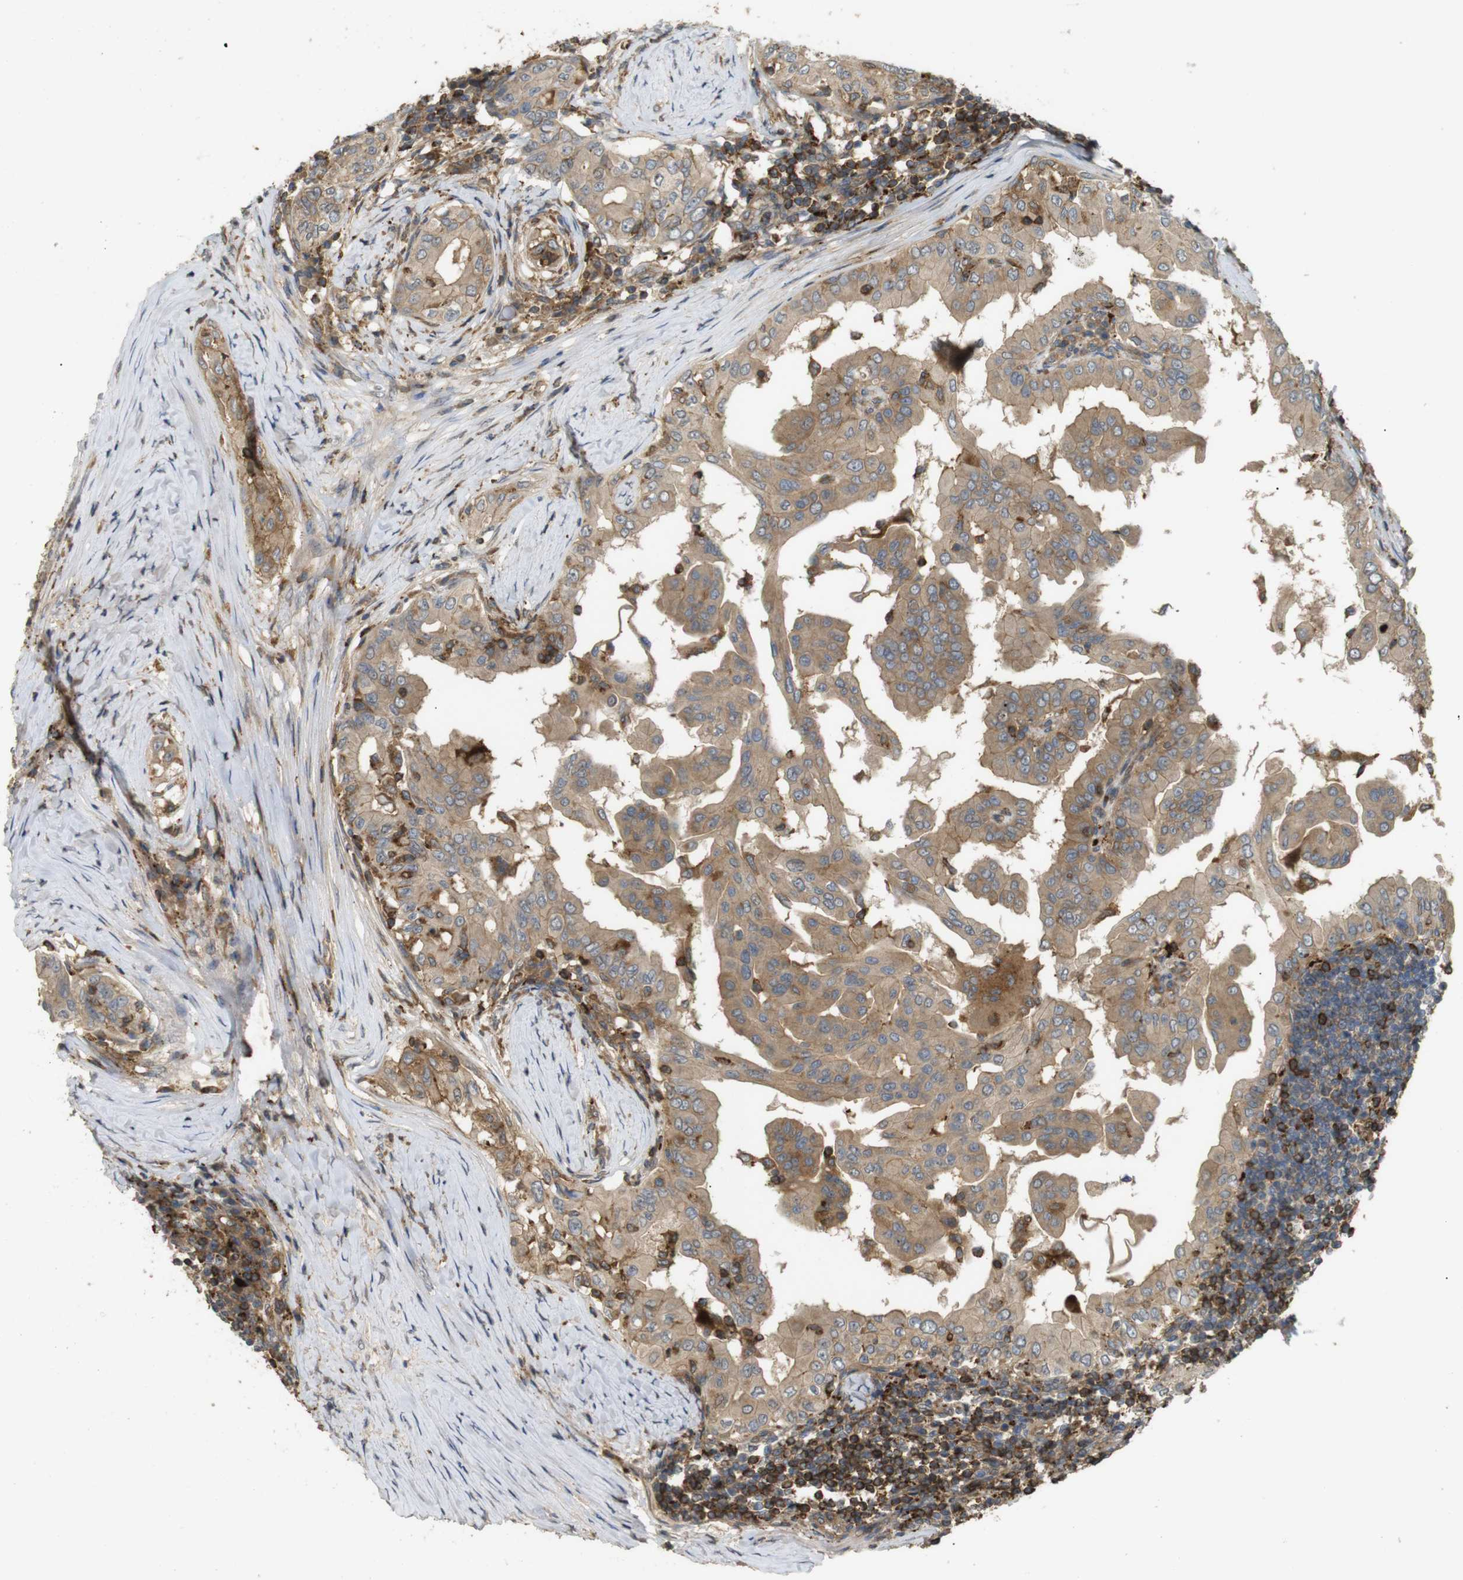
{"staining": {"intensity": "moderate", "quantity": ">75%", "location": "cytoplasmic/membranous"}, "tissue": "thyroid cancer", "cell_type": "Tumor cells", "image_type": "cancer", "snomed": [{"axis": "morphology", "description": "Papillary adenocarcinoma, NOS"}, {"axis": "topography", "description": "Thyroid gland"}], "caption": "Thyroid papillary adenocarcinoma stained with a brown dye exhibits moderate cytoplasmic/membranous positive expression in approximately >75% of tumor cells.", "gene": "KSR1", "patient": {"sex": "male", "age": 33}}